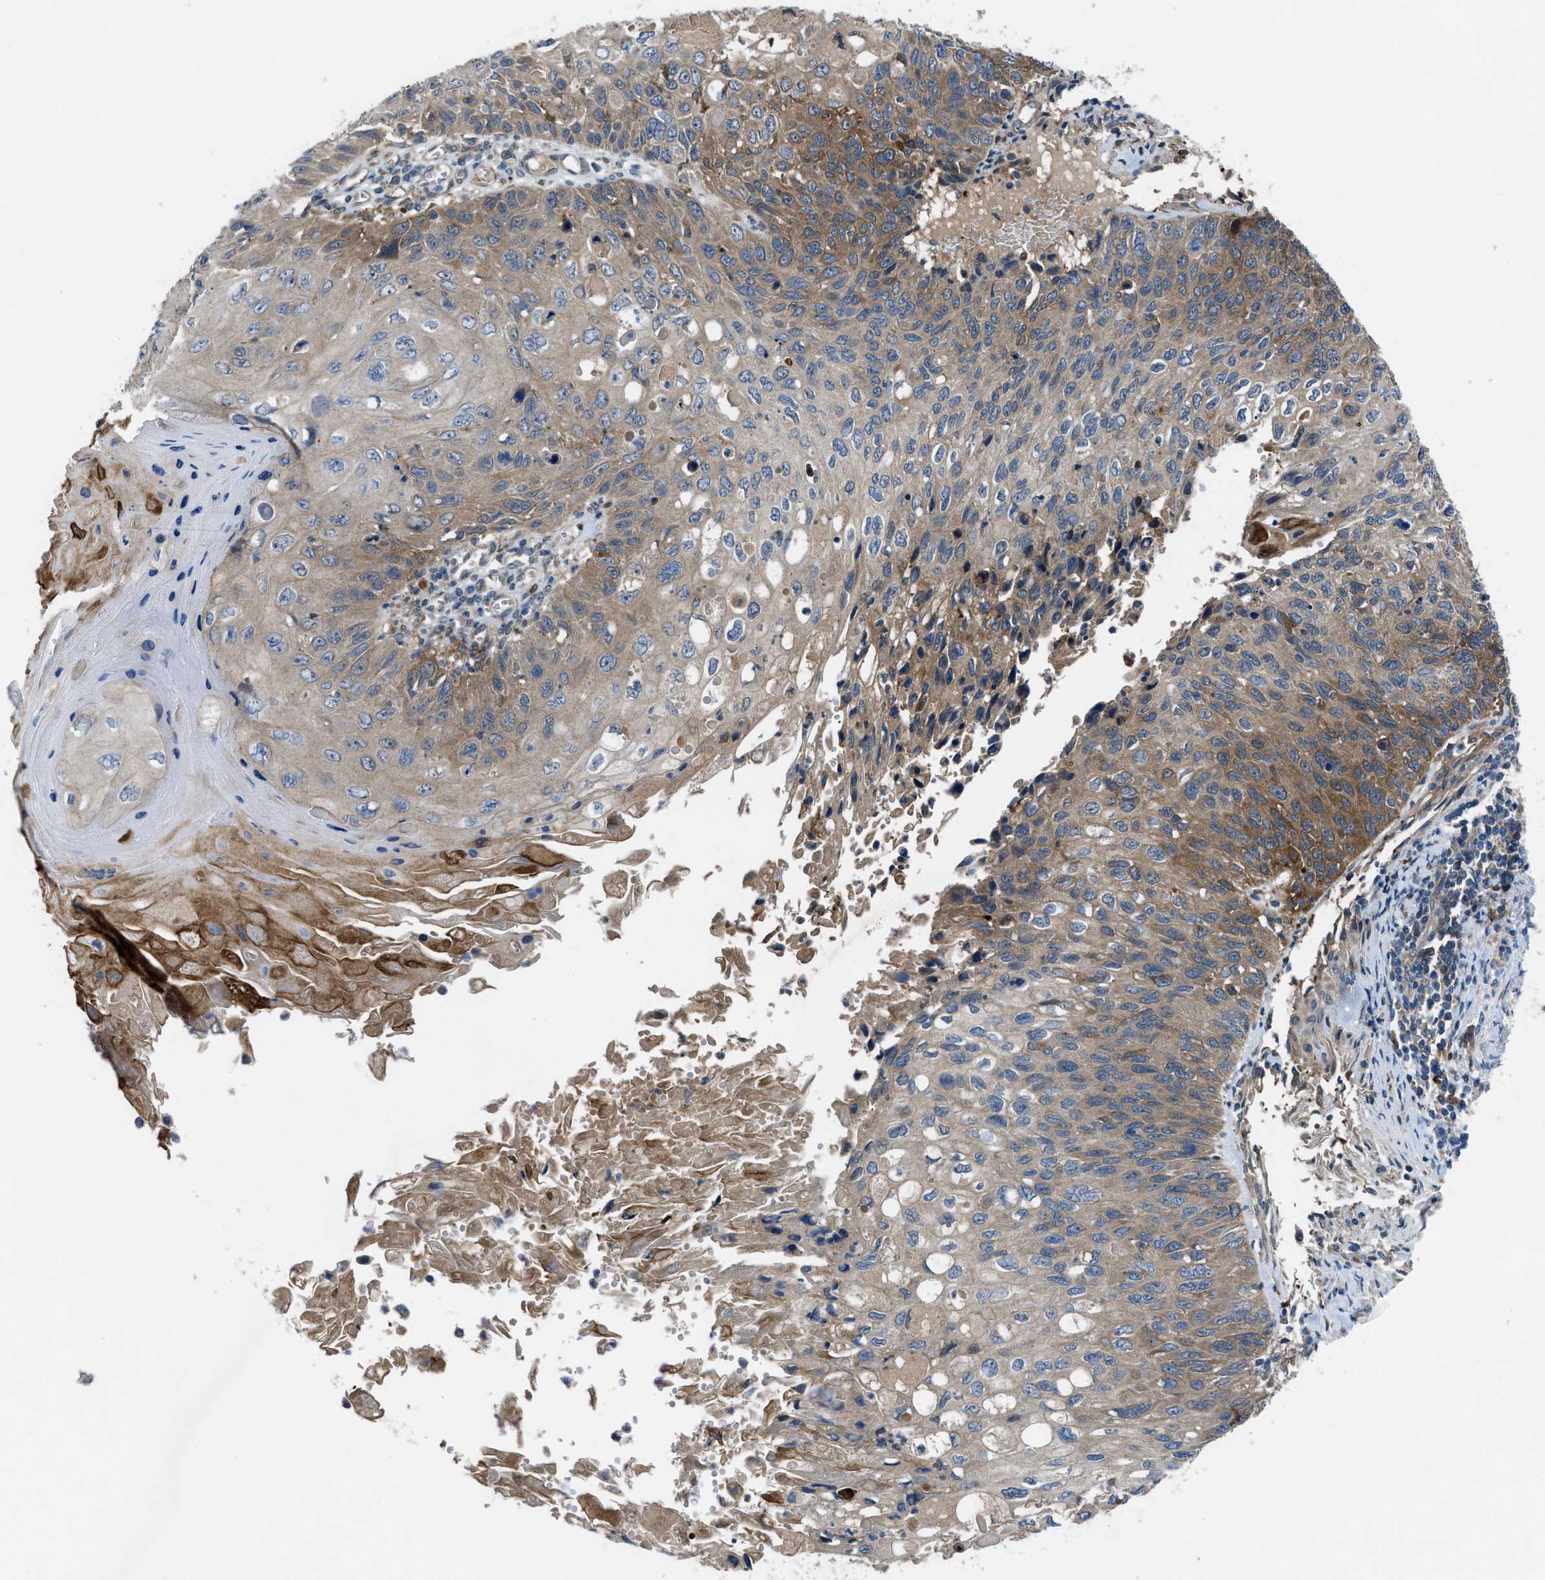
{"staining": {"intensity": "moderate", "quantity": "25%-75%", "location": "cytoplasmic/membranous"}, "tissue": "cervical cancer", "cell_type": "Tumor cells", "image_type": "cancer", "snomed": [{"axis": "morphology", "description": "Squamous cell carcinoma, NOS"}, {"axis": "topography", "description": "Cervix"}], "caption": "Immunohistochemical staining of human cervical cancer reveals moderate cytoplasmic/membranous protein expression in approximately 25%-75% of tumor cells.", "gene": "BAZ2B", "patient": {"sex": "female", "age": 70}}